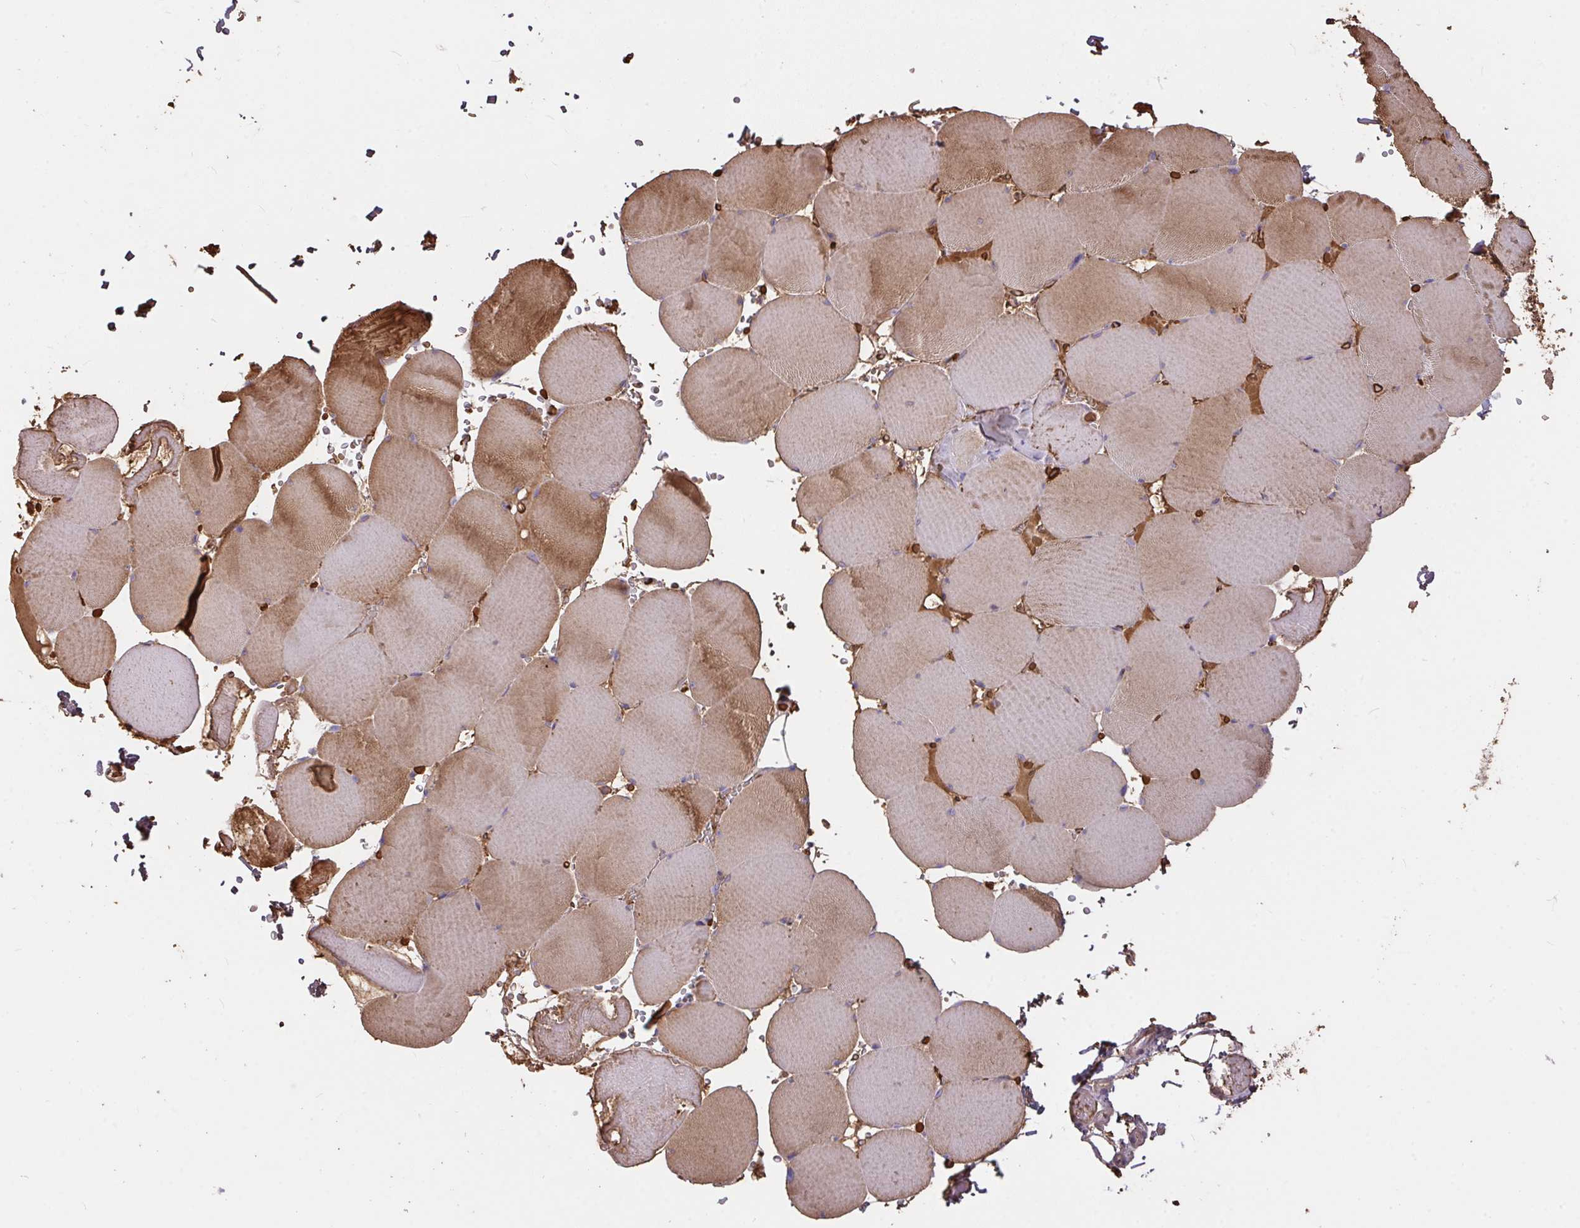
{"staining": {"intensity": "weak", "quantity": ">75%", "location": "cytoplasmic/membranous"}, "tissue": "skeletal muscle", "cell_type": "Myocytes", "image_type": "normal", "snomed": [{"axis": "morphology", "description": "Normal tissue, NOS"}, {"axis": "topography", "description": "Skeletal muscle"}, {"axis": "topography", "description": "Head-Neck"}], "caption": "The image exhibits a brown stain indicating the presence of a protein in the cytoplasmic/membranous of myocytes in skeletal muscle. Using DAB (3,3'-diaminobenzidine) (brown) and hematoxylin (blue) stains, captured at high magnification using brightfield microscopy.", "gene": "FCER1A", "patient": {"sex": "male", "age": 66}}